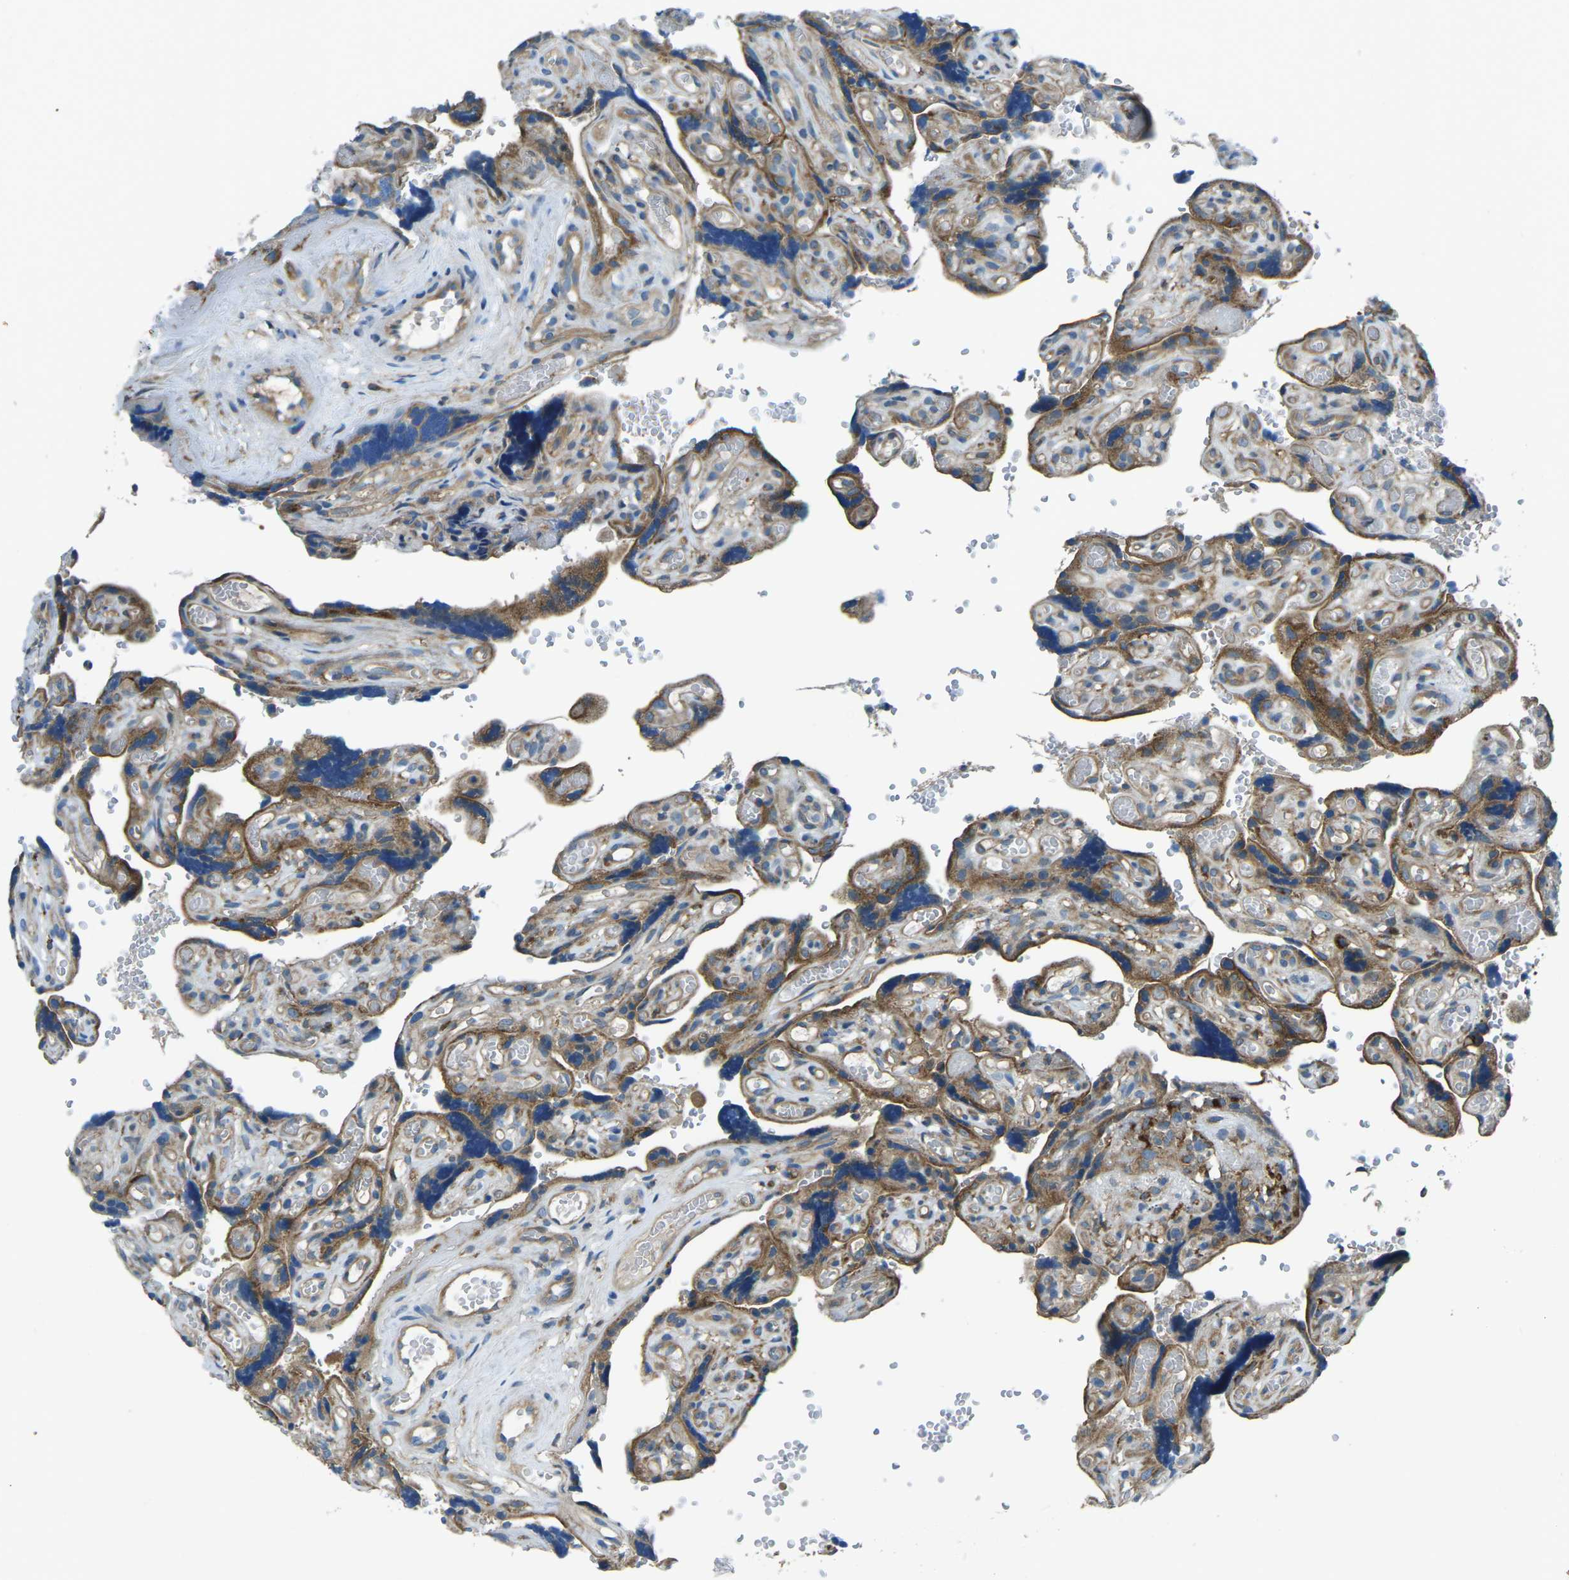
{"staining": {"intensity": "moderate", "quantity": ">75%", "location": "cytoplasmic/membranous"}, "tissue": "placenta", "cell_type": "Decidual cells", "image_type": "normal", "snomed": [{"axis": "morphology", "description": "Normal tissue, NOS"}, {"axis": "topography", "description": "Placenta"}], "caption": "Immunohistochemical staining of normal placenta reveals >75% levels of moderate cytoplasmic/membranous protein positivity in approximately >75% of decidual cells.", "gene": "CDK17", "patient": {"sex": "female", "age": 30}}